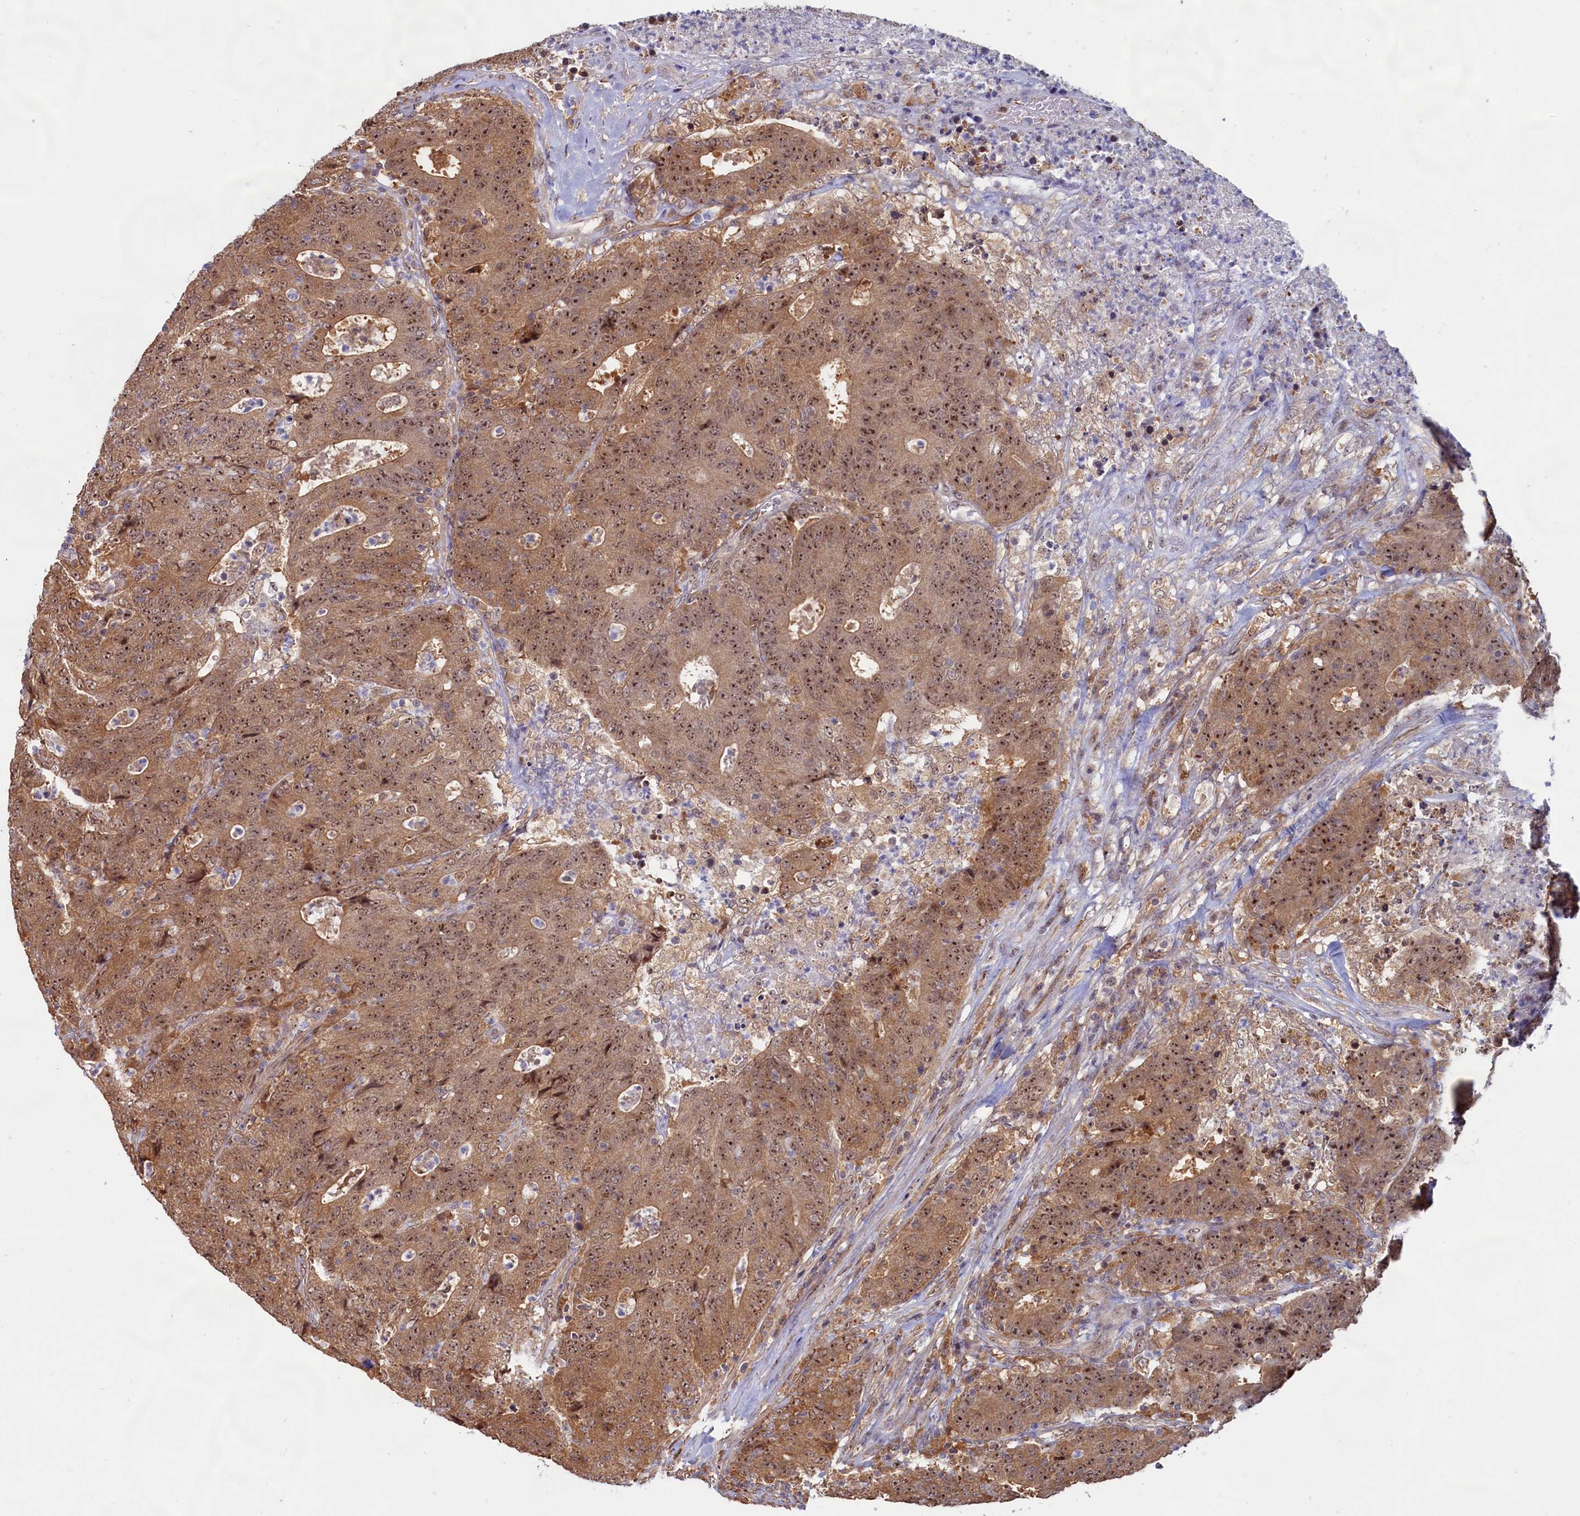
{"staining": {"intensity": "moderate", "quantity": ">75%", "location": "cytoplasmic/membranous,nuclear"}, "tissue": "colorectal cancer", "cell_type": "Tumor cells", "image_type": "cancer", "snomed": [{"axis": "morphology", "description": "Adenocarcinoma, NOS"}, {"axis": "topography", "description": "Colon"}], "caption": "A brown stain labels moderate cytoplasmic/membranous and nuclear staining of a protein in colorectal cancer (adenocarcinoma) tumor cells.", "gene": "C1D", "patient": {"sex": "female", "age": 75}}